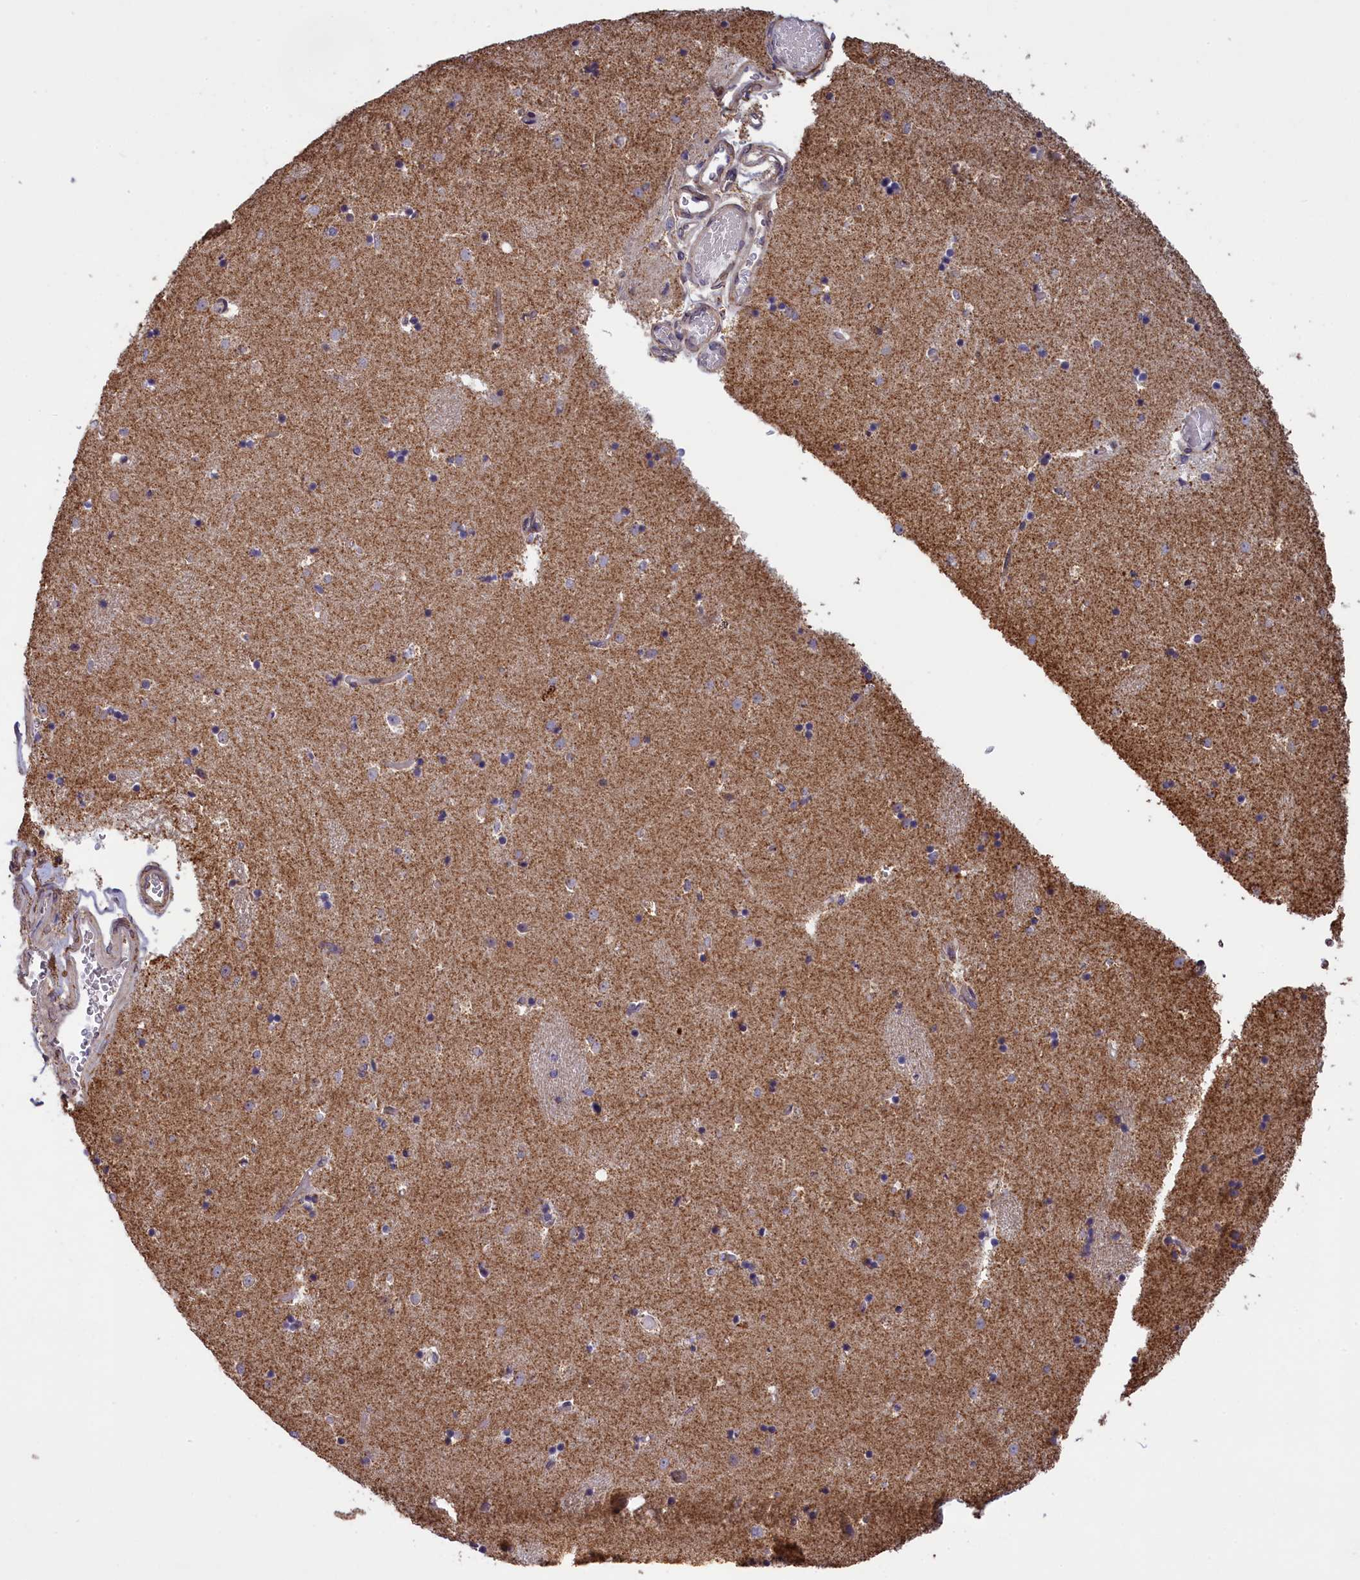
{"staining": {"intensity": "weak", "quantity": "<25%", "location": "cytoplasmic/membranous"}, "tissue": "caudate", "cell_type": "Glial cells", "image_type": "normal", "snomed": [{"axis": "morphology", "description": "Normal tissue, NOS"}, {"axis": "topography", "description": "Lateral ventricle wall"}], "caption": "High power microscopy micrograph of an immunohistochemistry micrograph of normal caudate, revealing no significant expression in glial cells. (Stains: DAB (3,3'-diaminobenzidine) immunohistochemistry (IHC) with hematoxylin counter stain, Microscopy: brightfield microscopy at high magnification).", "gene": "ACAD8", "patient": {"sex": "female", "age": 52}}